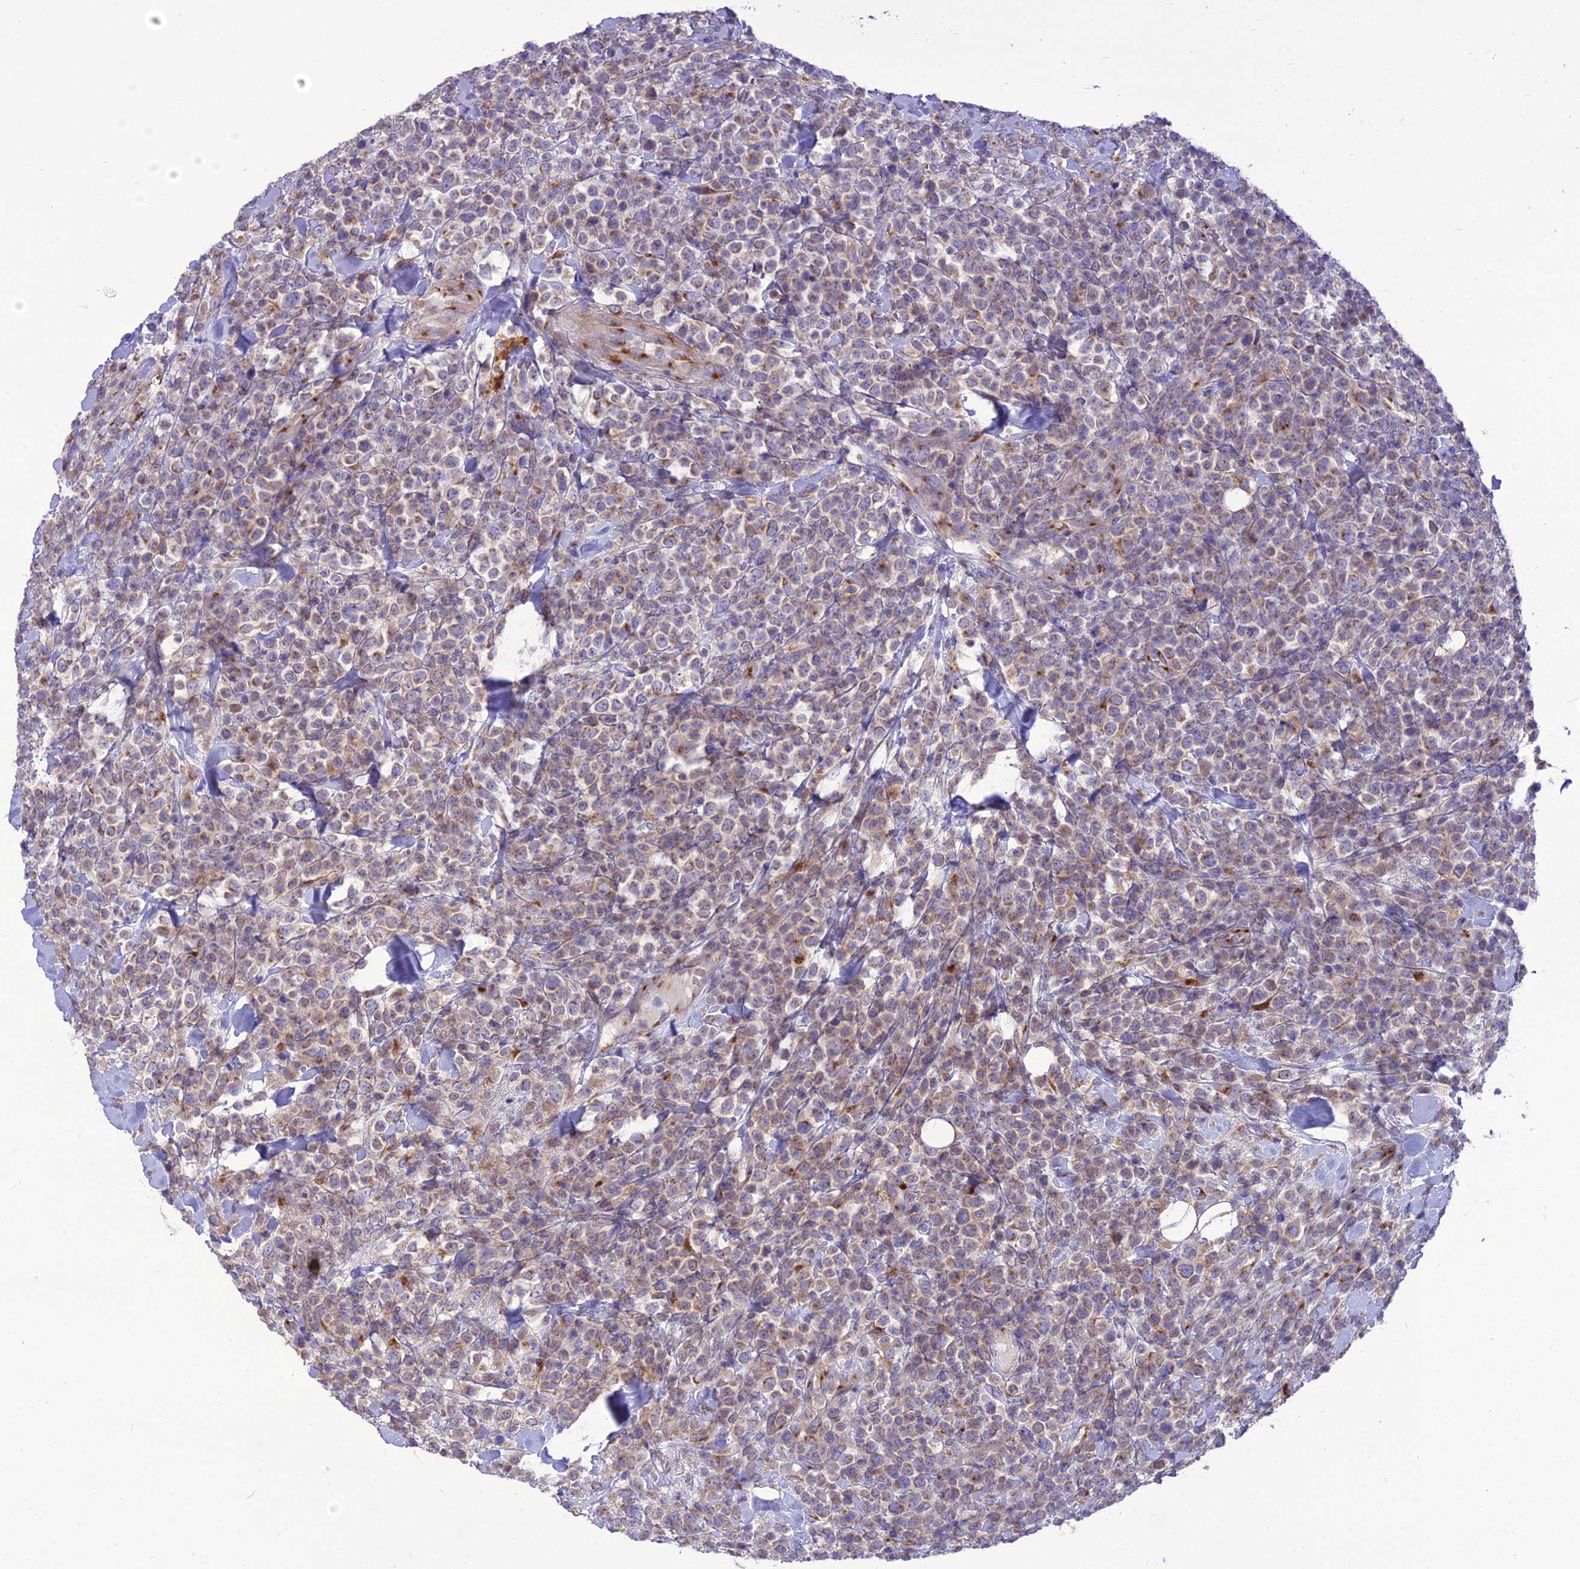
{"staining": {"intensity": "negative", "quantity": "none", "location": "none"}, "tissue": "lymphoma", "cell_type": "Tumor cells", "image_type": "cancer", "snomed": [{"axis": "morphology", "description": "Malignant lymphoma, non-Hodgkin's type, High grade"}, {"axis": "topography", "description": "Colon"}], "caption": "Human high-grade malignant lymphoma, non-Hodgkin's type stained for a protein using immunohistochemistry (IHC) reveals no expression in tumor cells.", "gene": "SPRYD7", "patient": {"sex": "female", "age": 53}}